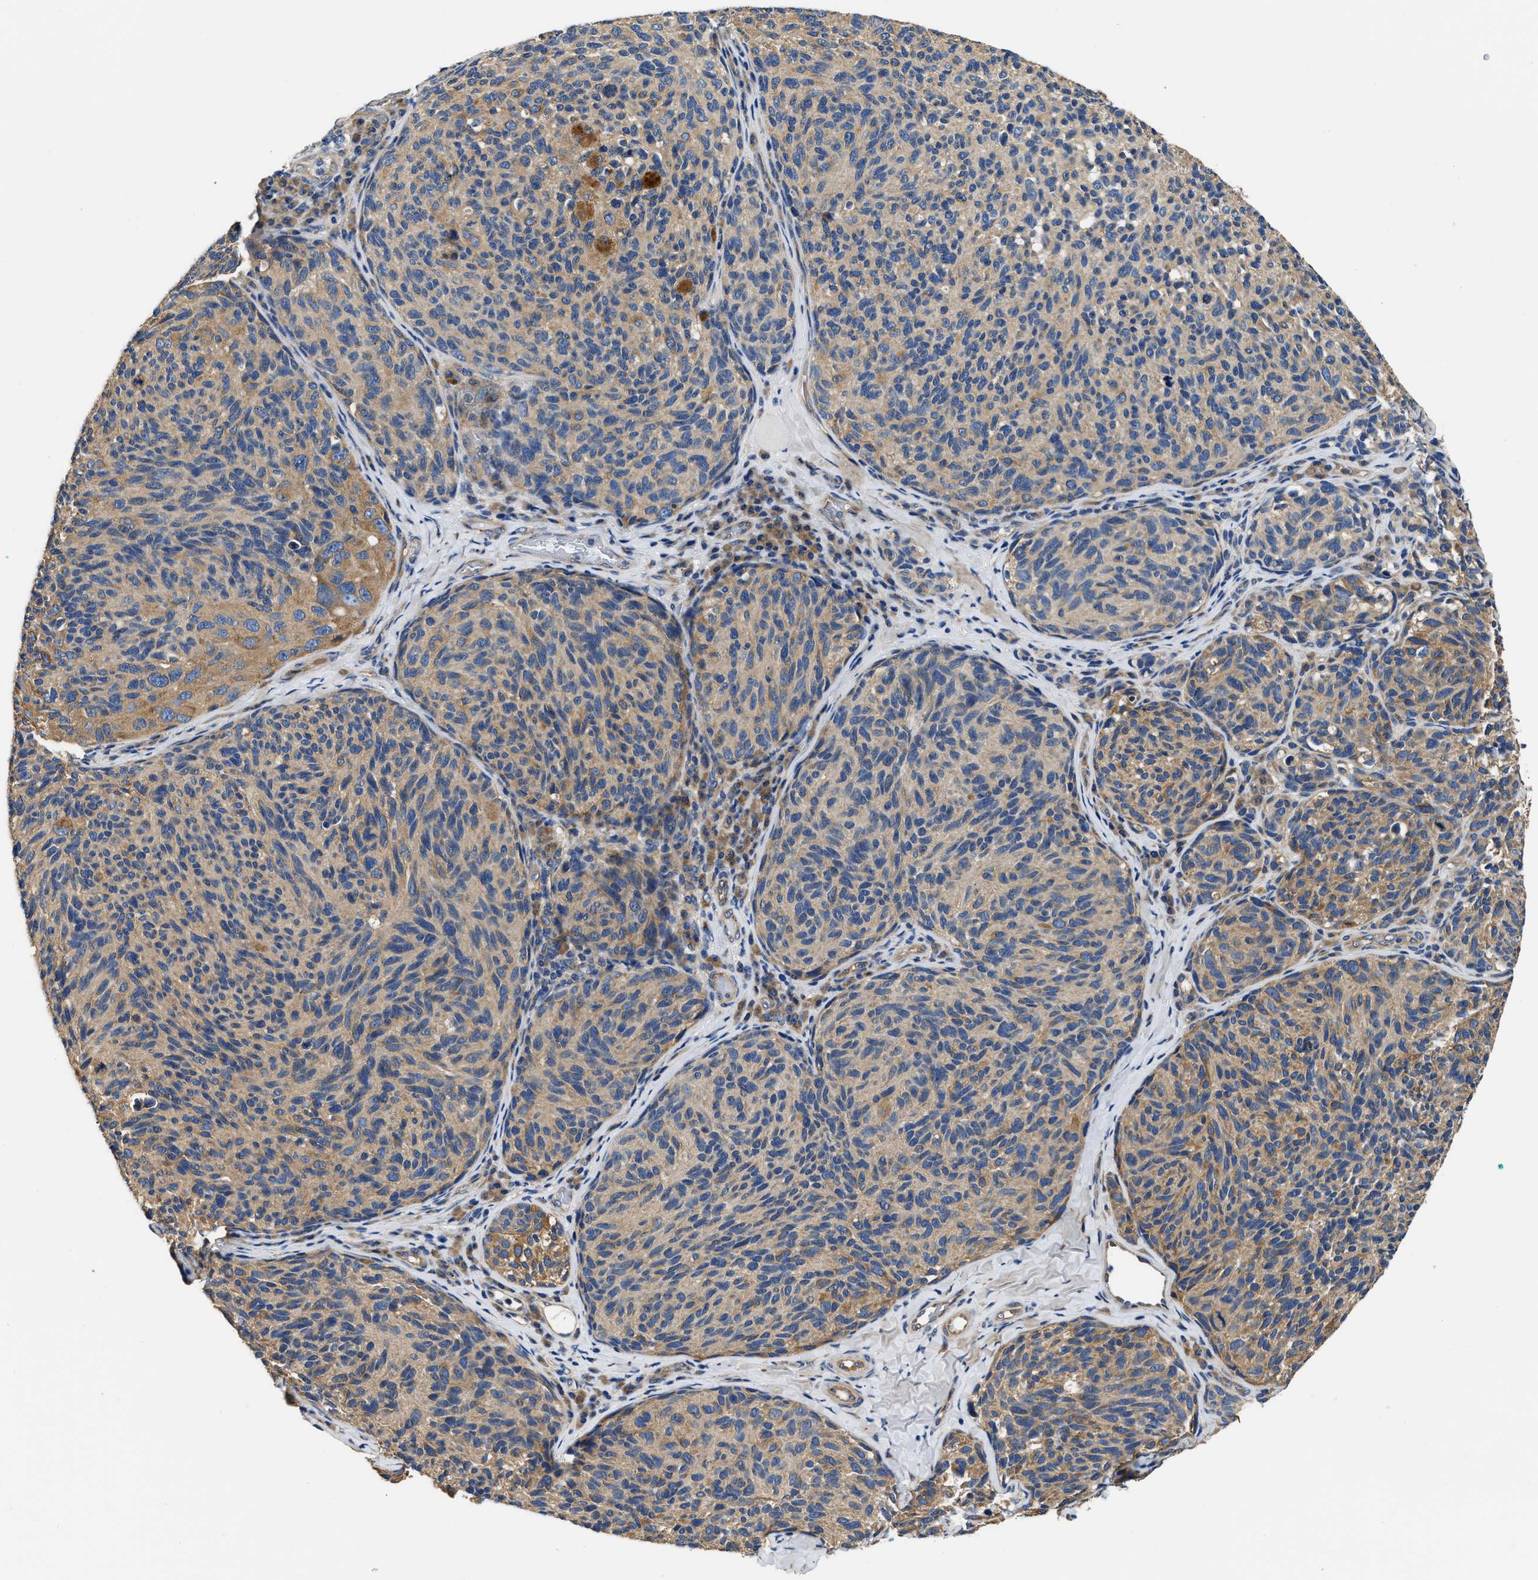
{"staining": {"intensity": "moderate", "quantity": ">75%", "location": "cytoplasmic/membranous"}, "tissue": "melanoma", "cell_type": "Tumor cells", "image_type": "cancer", "snomed": [{"axis": "morphology", "description": "Malignant melanoma, NOS"}, {"axis": "topography", "description": "Skin"}], "caption": "A medium amount of moderate cytoplasmic/membranous expression is present in approximately >75% of tumor cells in melanoma tissue.", "gene": "CSDE1", "patient": {"sex": "female", "age": 73}}